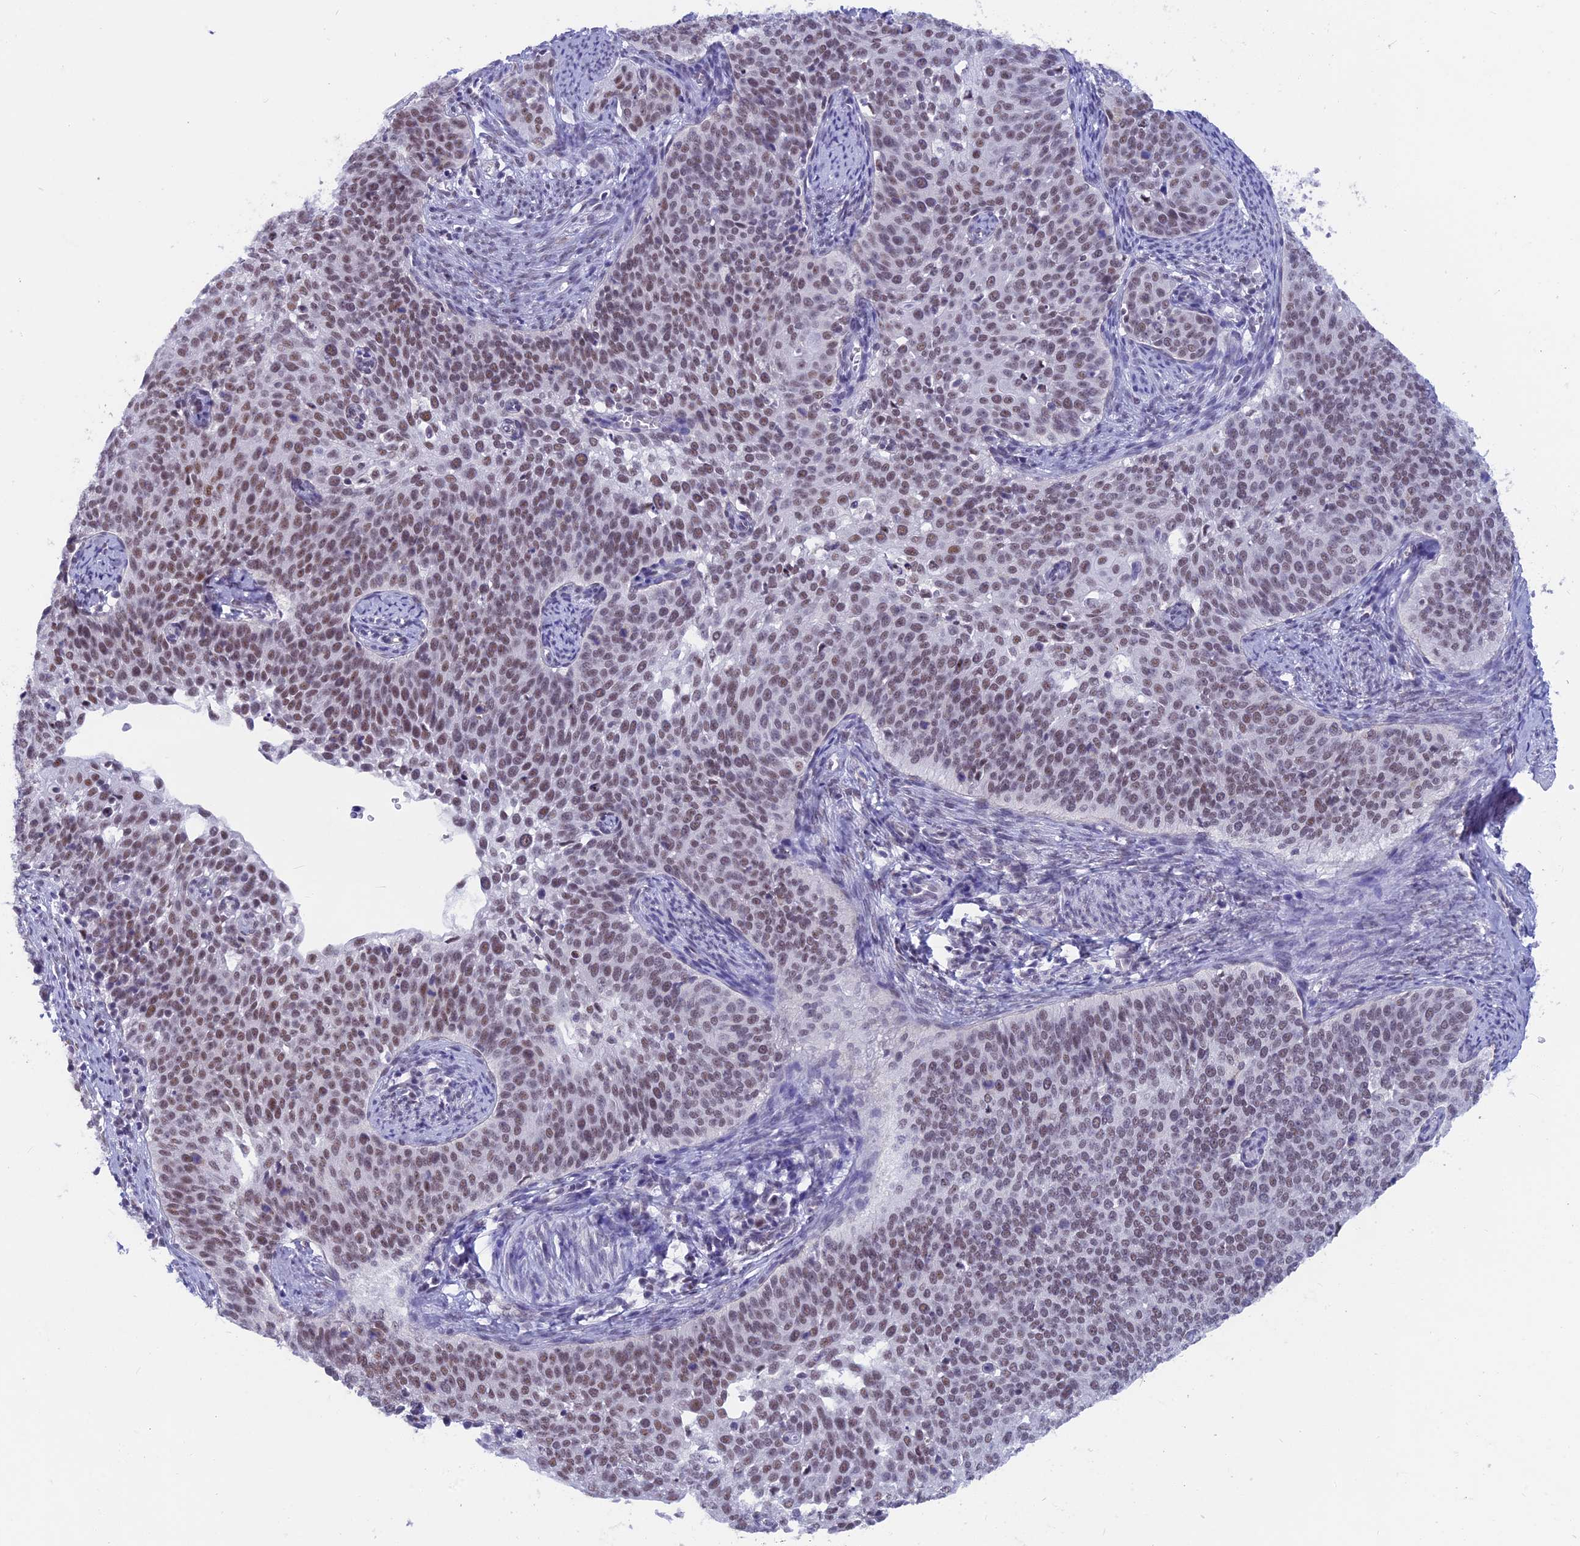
{"staining": {"intensity": "moderate", "quantity": "25%-75%", "location": "nuclear"}, "tissue": "cervical cancer", "cell_type": "Tumor cells", "image_type": "cancer", "snomed": [{"axis": "morphology", "description": "Squamous cell carcinoma, NOS"}, {"axis": "topography", "description": "Cervix"}], "caption": "Brown immunohistochemical staining in human cervical cancer (squamous cell carcinoma) shows moderate nuclear expression in approximately 25%-75% of tumor cells. (DAB (3,3'-diaminobenzidine) IHC with brightfield microscopy, high magnification).", "gene": "SRSF5", "patient": {"sex": "female", "age": 44}}